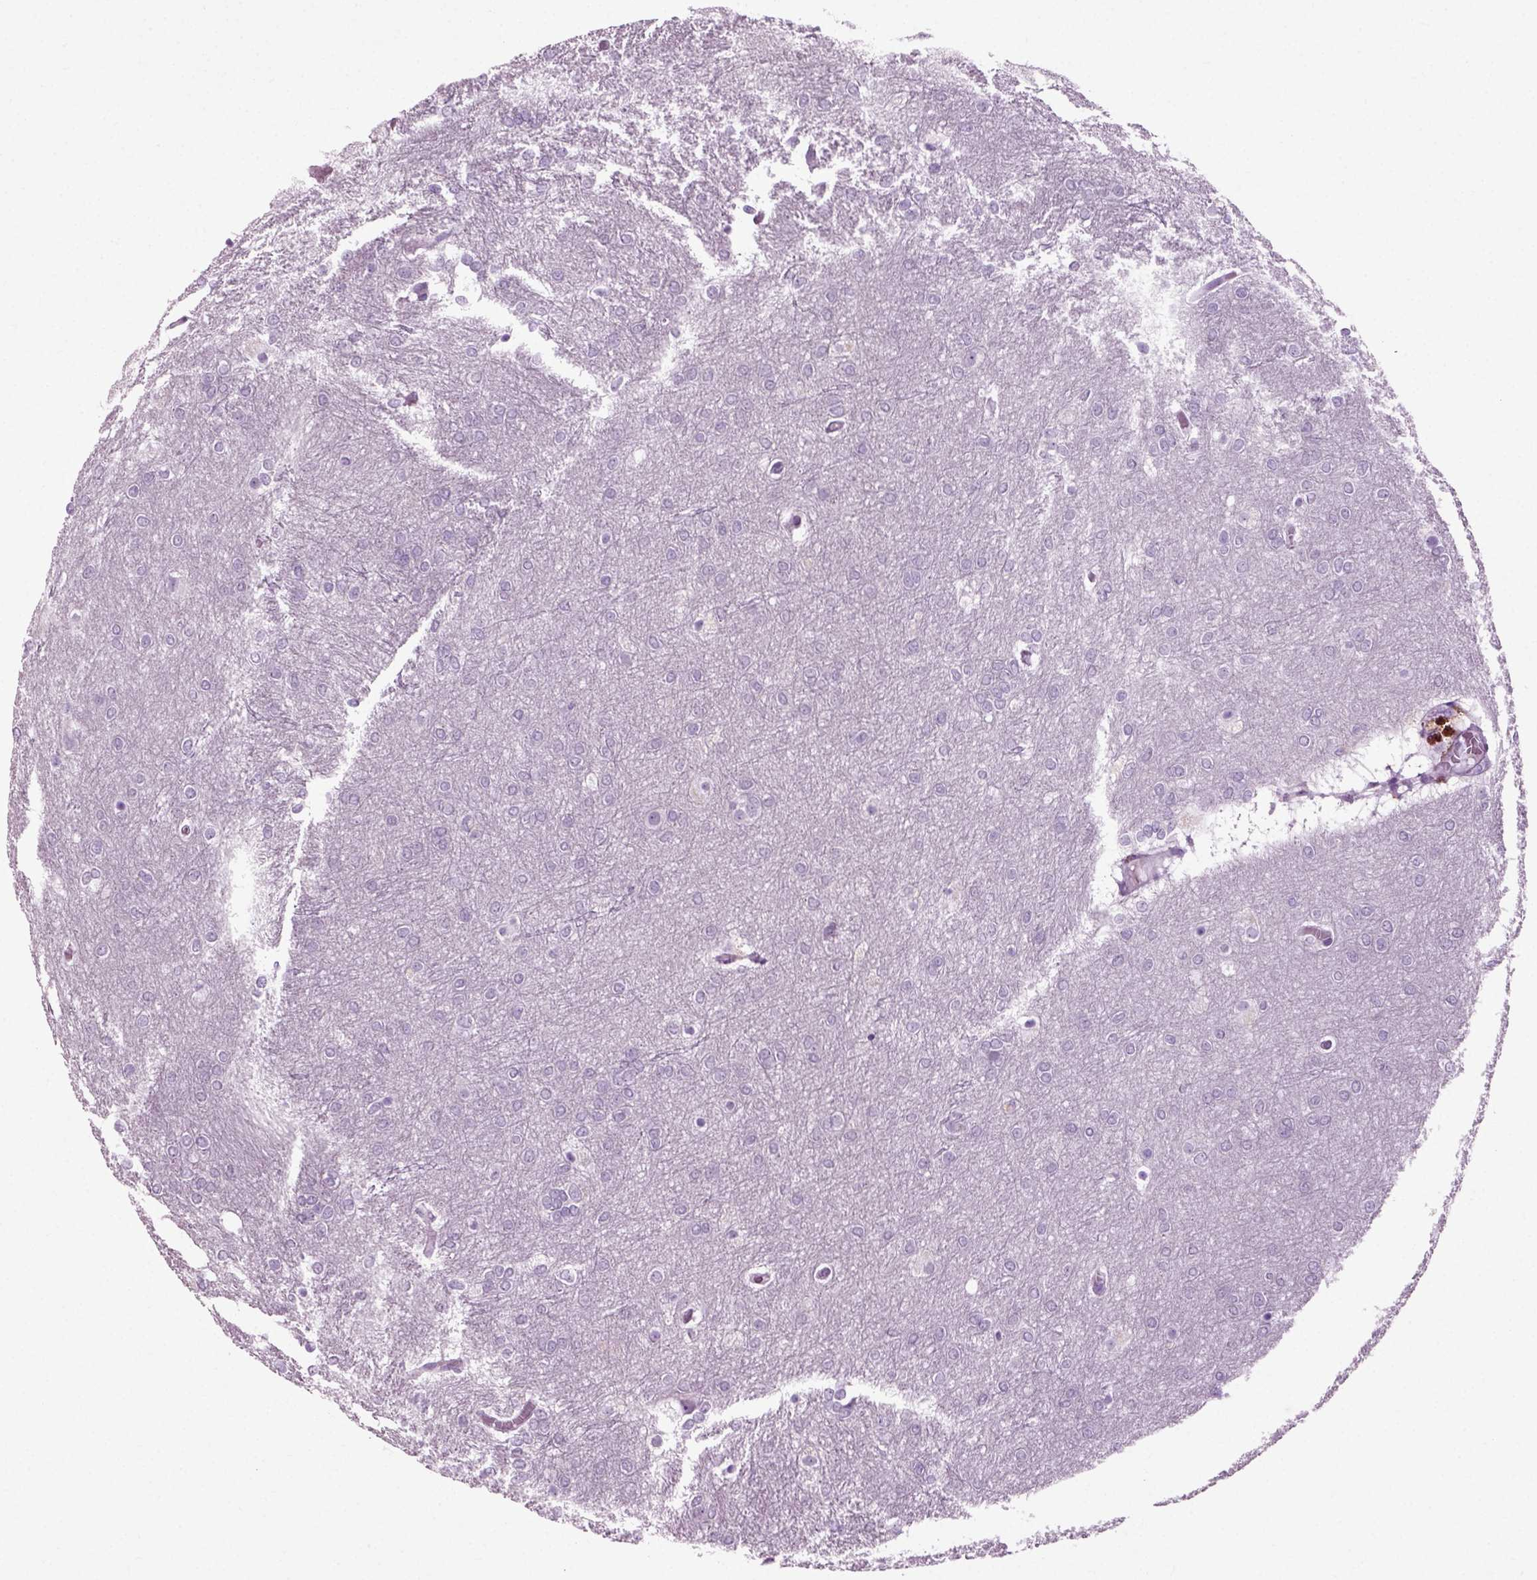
{"staining": {"intensity": "negative", "quantity": "none", "location": "none"}, "tissue": "glioma", "cell_type": "Tumor cells", "image_type": "cancer", "snomed": [{"axis": "morphology", "description": "Glioma, malignant, High grade"}, {"axis": "topography", "description": "Brain"}], "caption": "The immunohistochemistry micrograph has no significant positivity in tumor cells of glioma tissue.", "gene": "PRLH", "patient": {"sex": "female", "age": 61}}